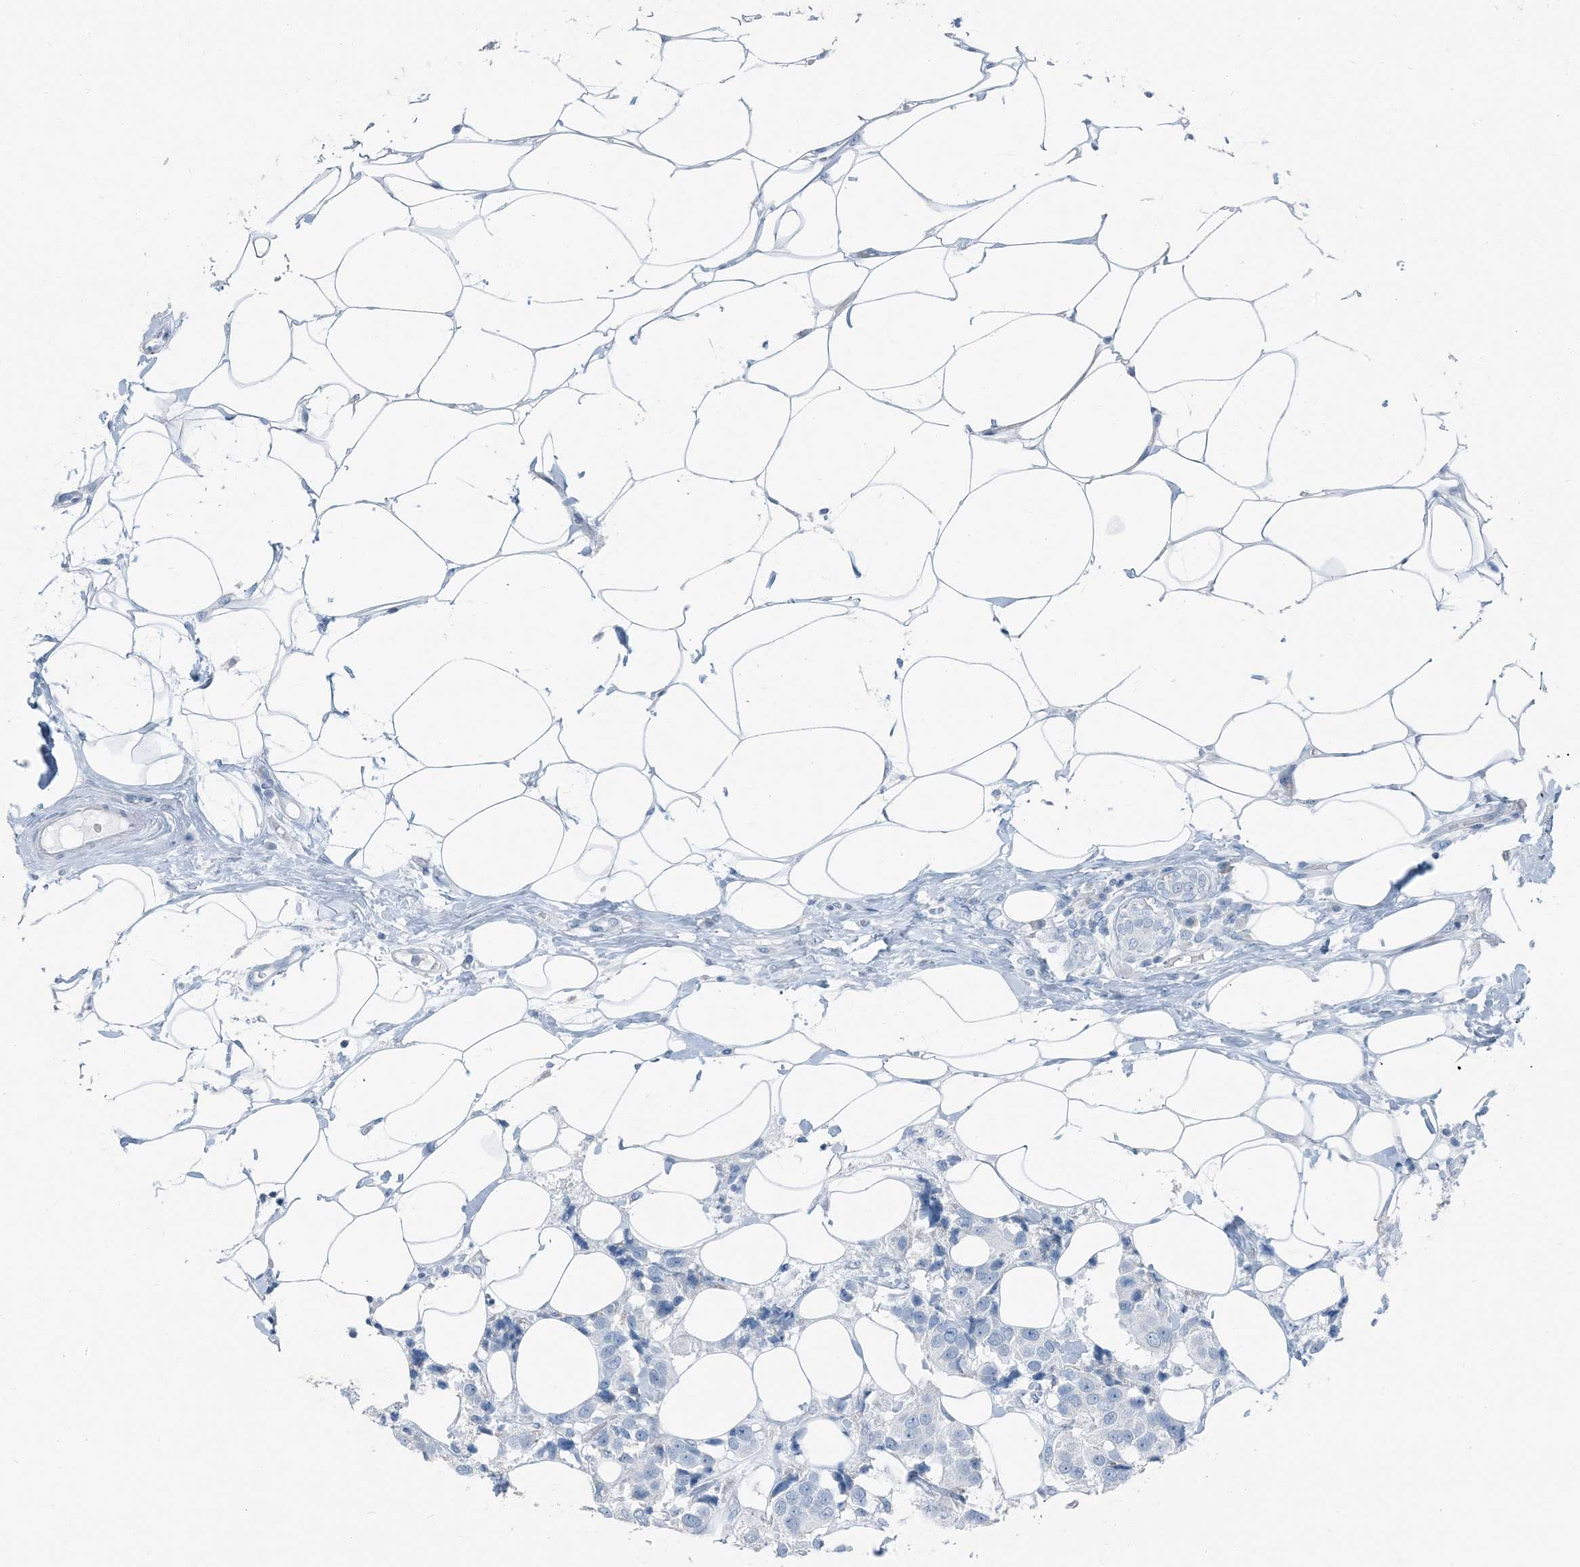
{"staining": {"intensity": "negative", "quantity": "none", "location": "none"}, "tissue": "breast cancer", "cell_type": "Tumor cells", "image_type": "cancer", "snomed": [{"axis": "morphology", "description": "Normal tissue, NOS"}, {"axis": "morphology", "description": "Duct carcinoma"}, {"axis": "topography", "description": "Breast"}], "caption": "A photomicrograph of human invasive ductal carcinoma (breast) is negative for staining in tumor cells. (Brightfield microscopy of DAB immunohistochemistry at high magnification).", "gene": "FAM162A", "patient": {"sex": "female", "age": 39}}